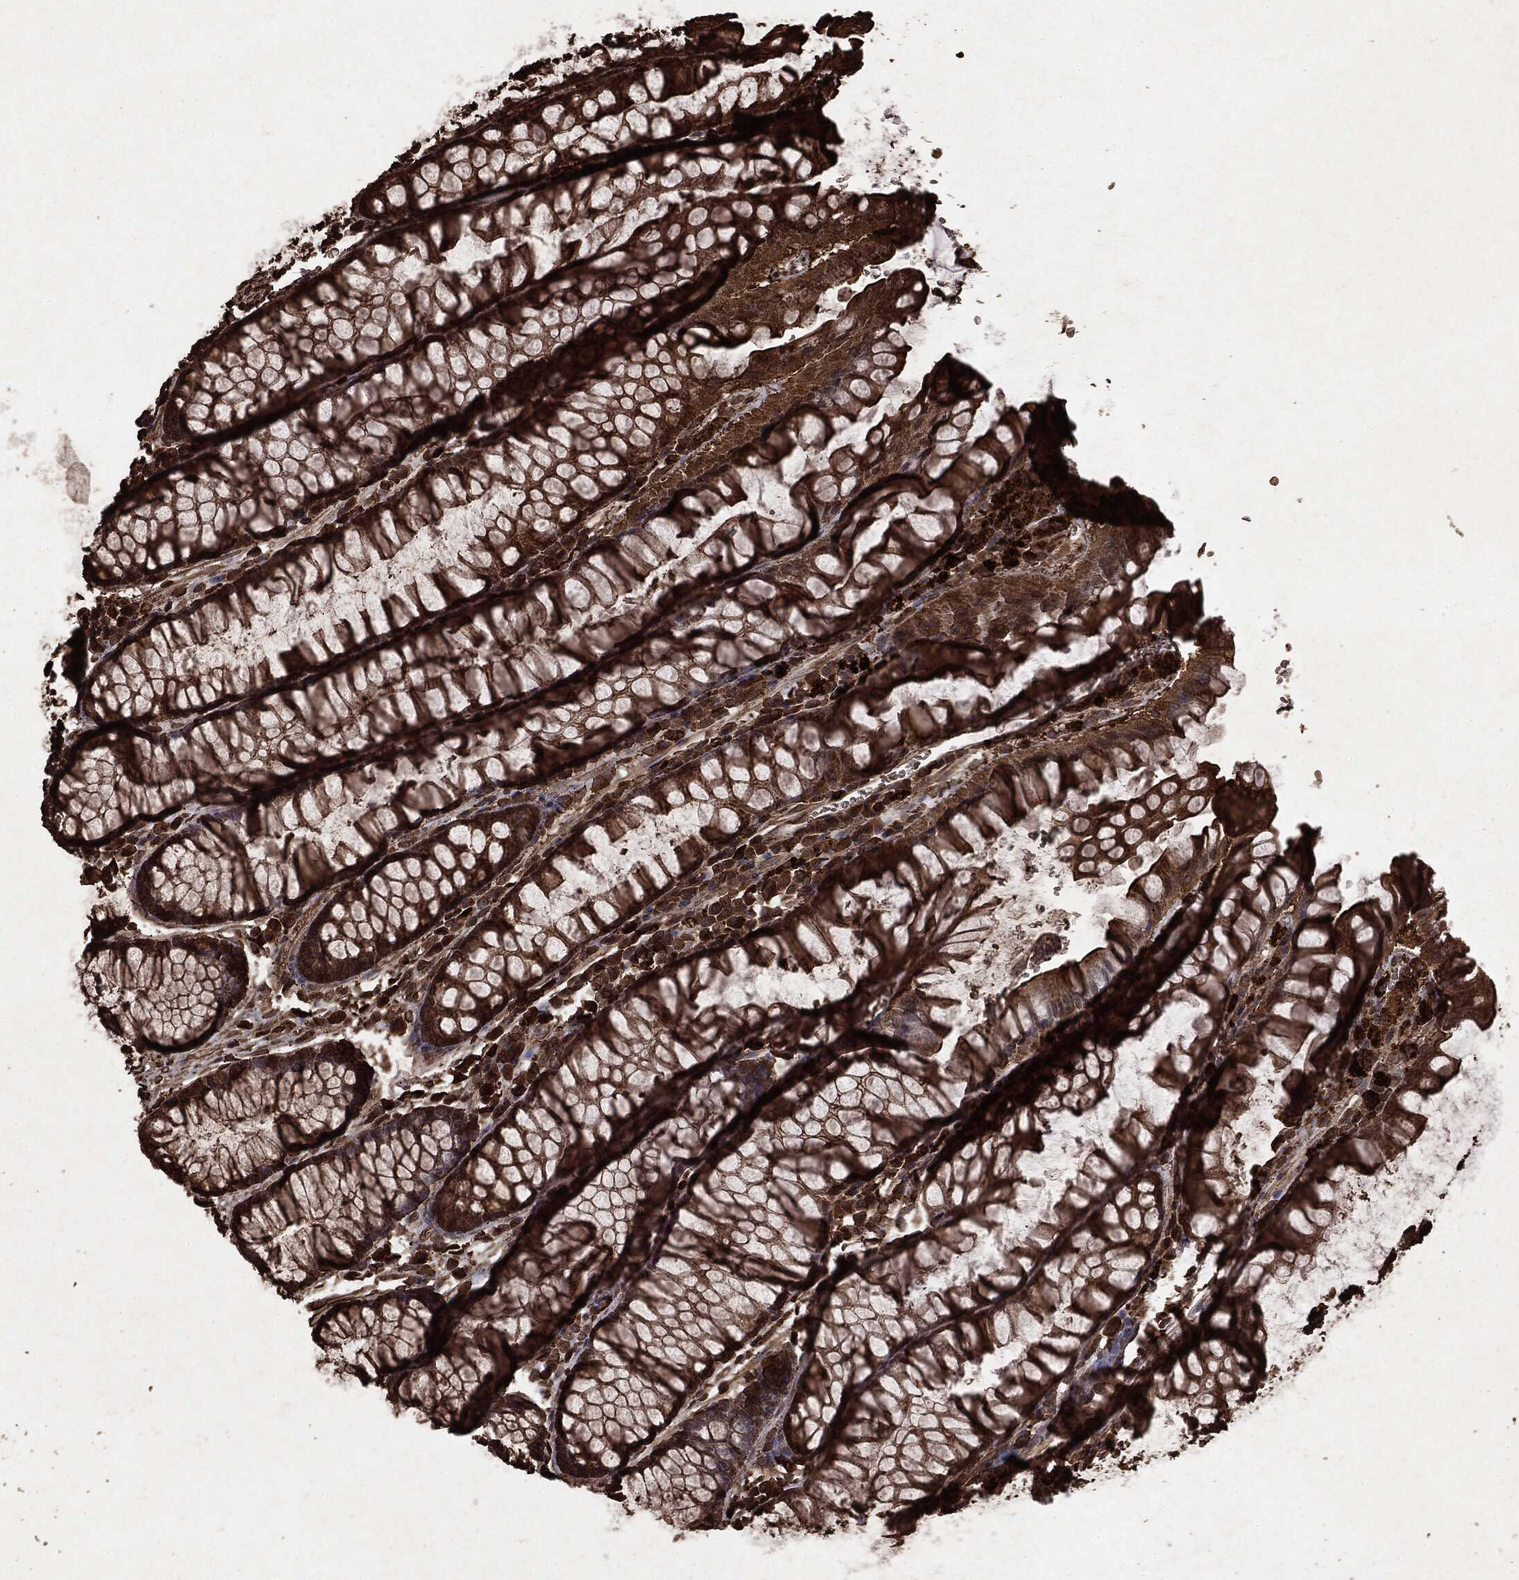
{"staining": {"intensity": "strong", "quantity": ">75%", "location": "cytoplasmic/membranous"}, "tissue": "rectum", "cell_type": "Glandular cells", "image_type": "normal", "snomed": [{"axis": "morphology", "description": "Normal tissue, NOS"}, {"axis": "topography", "description": "Rectum"}], "caption": "Human rectum stained with a brown dye exhibits strong cytoplasmic/membranous positive expression in approximately >75% of glandular cells.", "gene": "ARAF", "patient": {"sex": "female", "age": 68}}